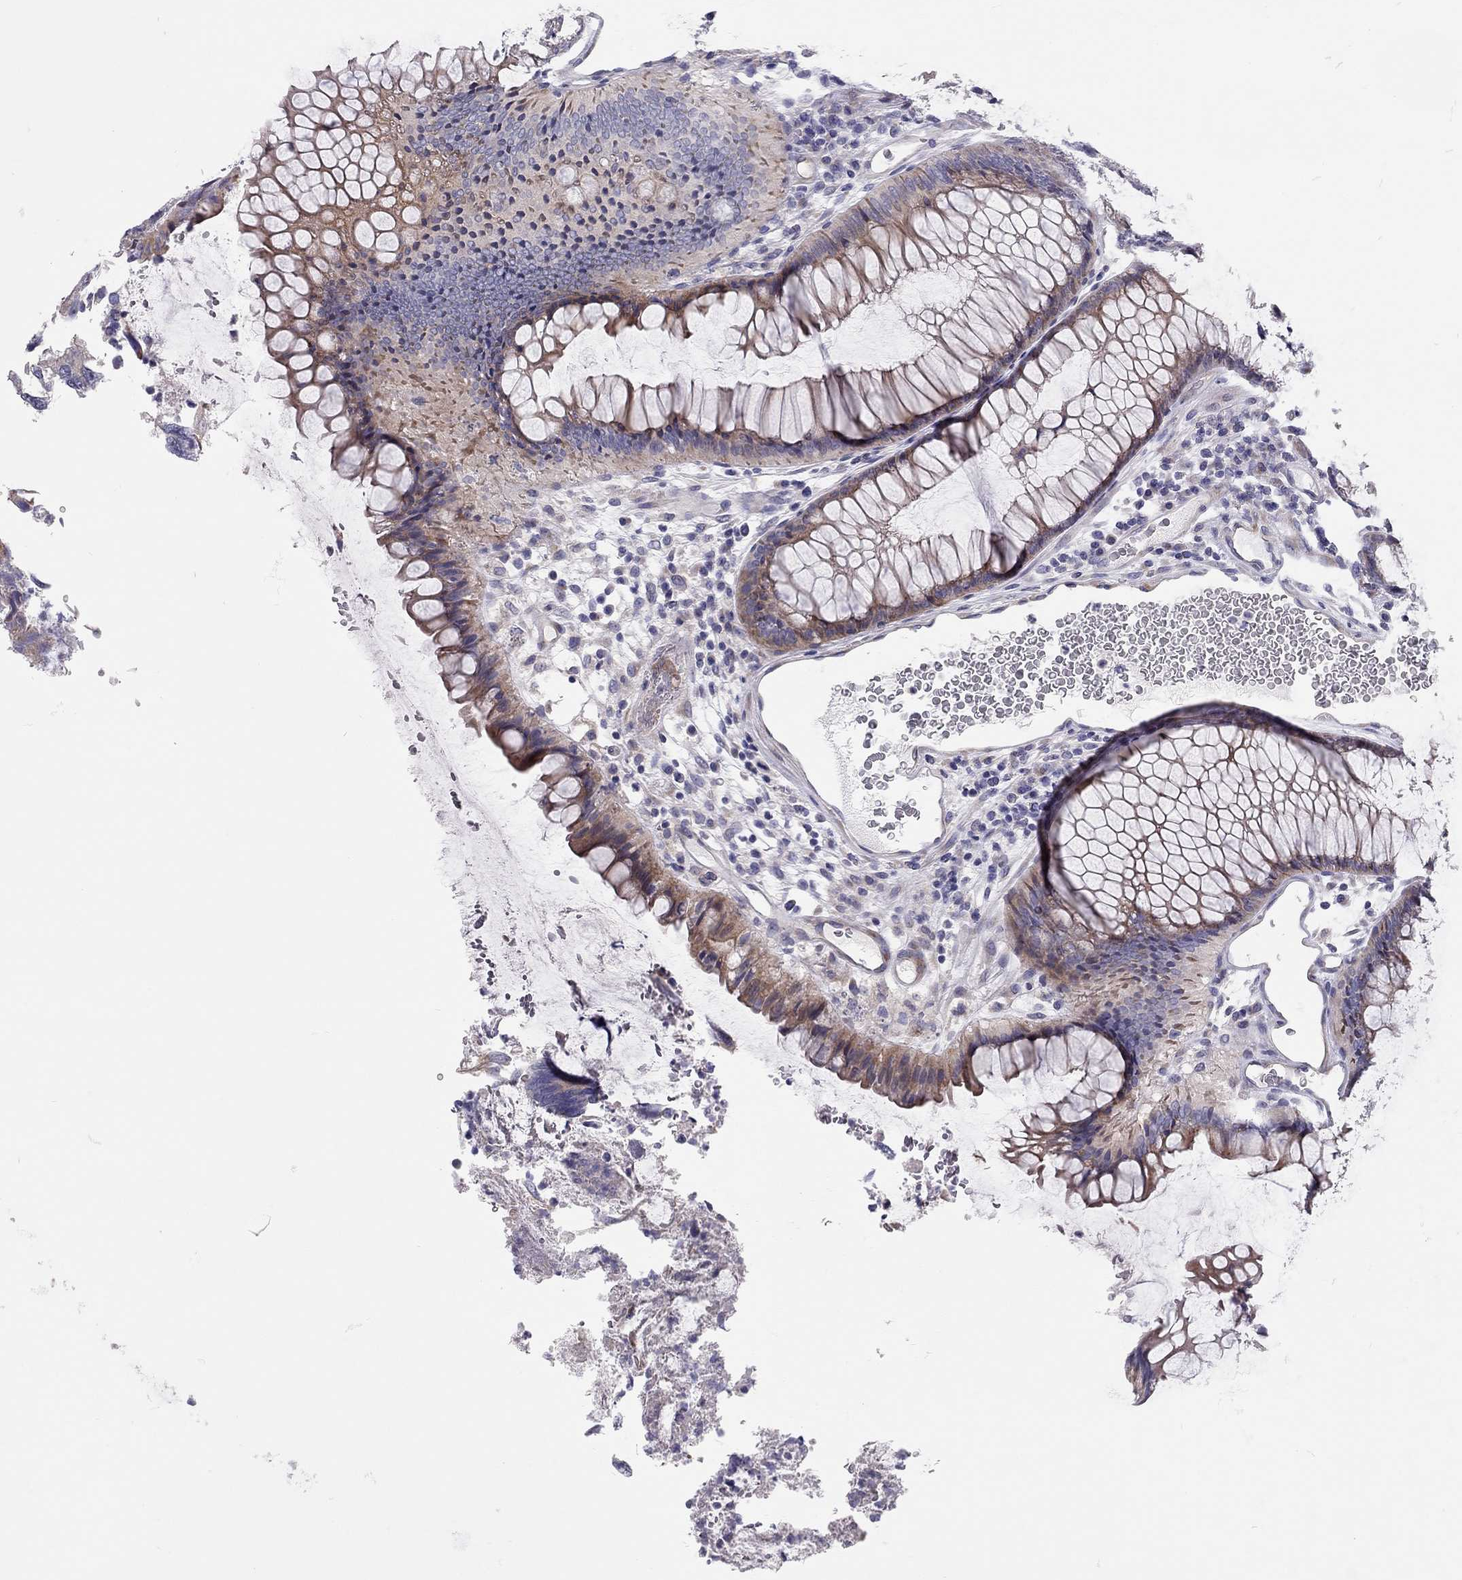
{"staining": {"intensity": "moderate", "quantity": ">75%", "location": "cytoplasmic/membranous"}, "tissue": "colorectal cancer", "cell_type": "Tumor cells", "image_type": "cancer", "snomed": [{"axis": "morphology", "description": "Adenocarcinoma, NOS"}, {"axis": "topography", "description": "Colon"}], "caption": "Colorectal cancer (adenocarcinoma) stained with a protein marker reveals moderate staining in tumor cells.", "gene": "SCARB1", "patient": {"sex": "female", "age": 67}}